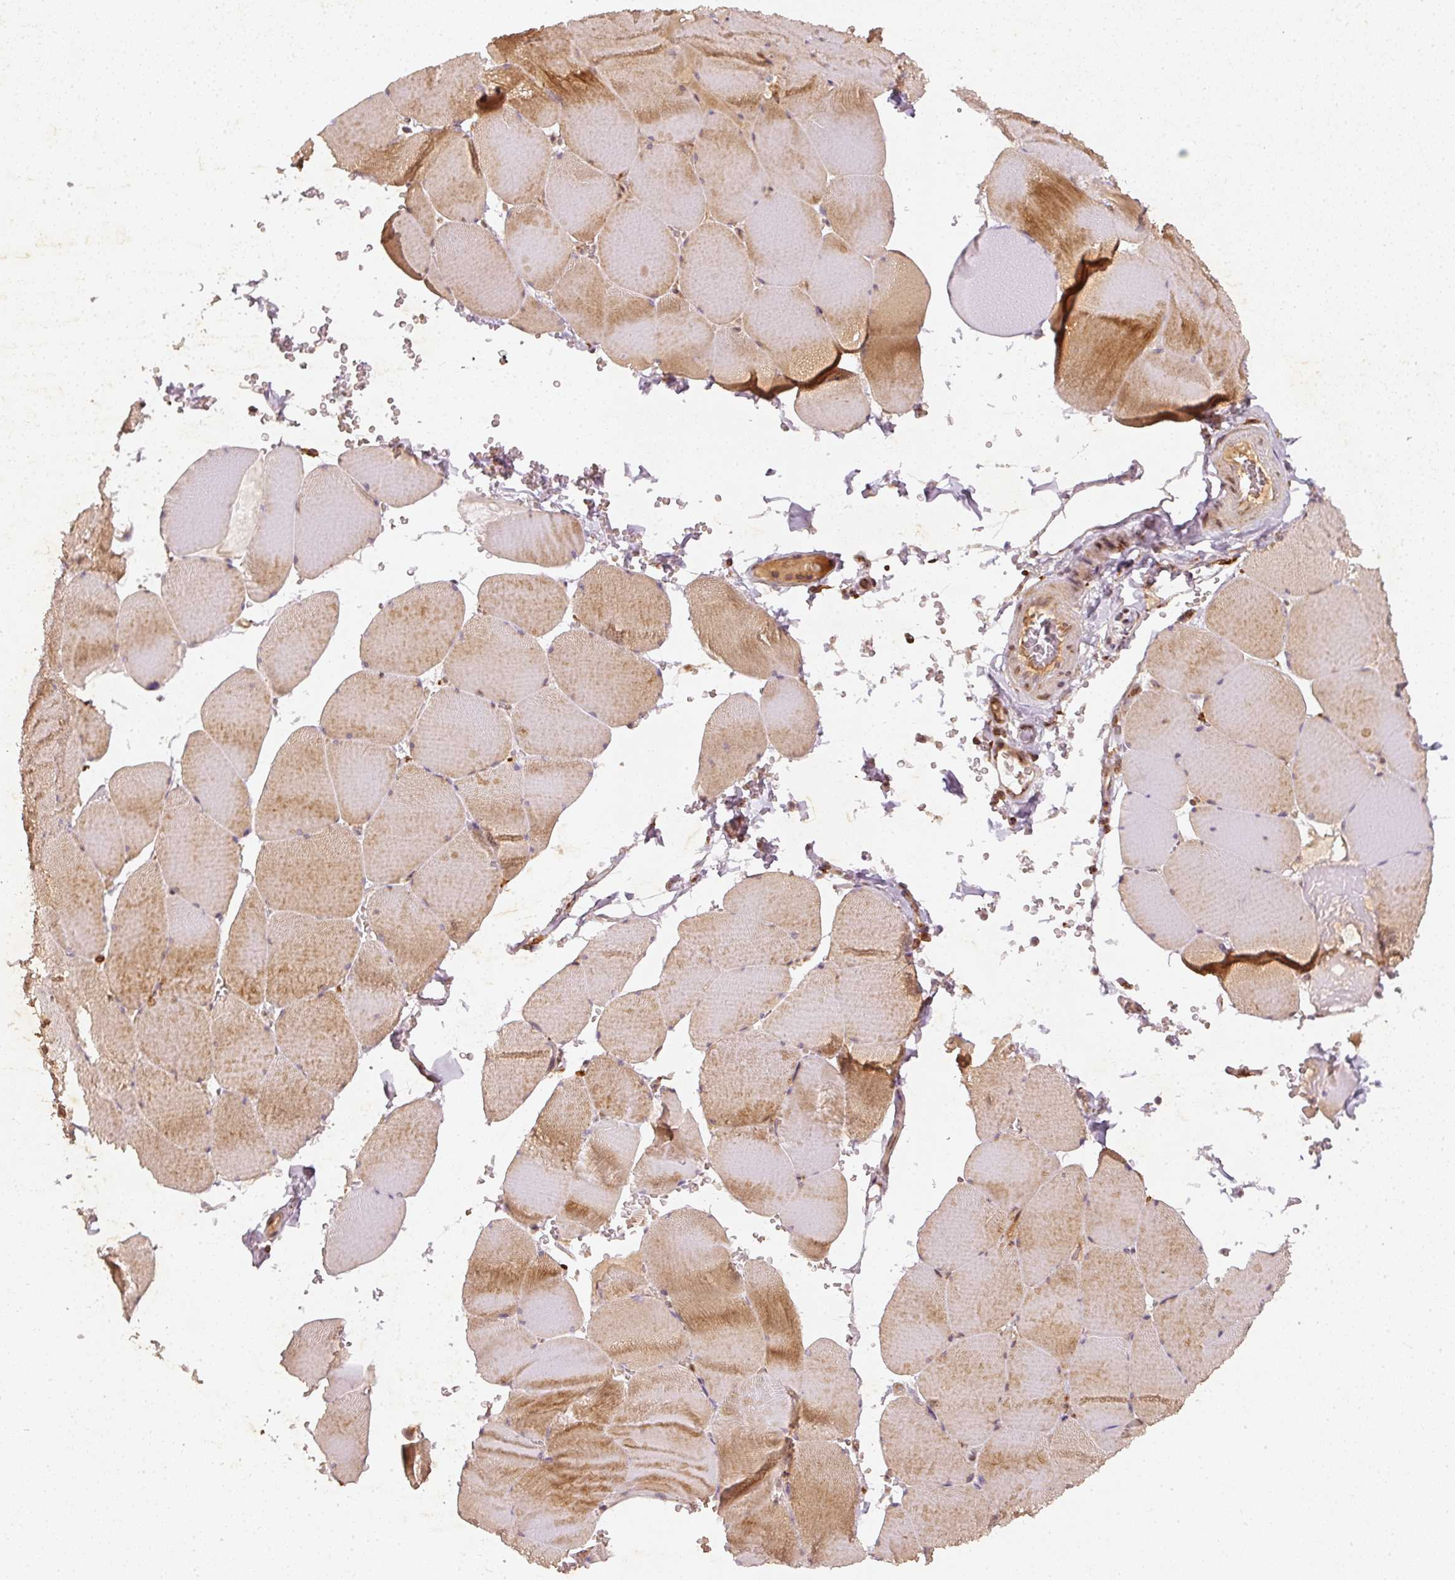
{"staining": {"intensity": "moderate", "quantity": "25%-75%", "location": "cytoplasmic/membranous"}, "tissue": "skeletal muscle", "cell_type": "Myocytes", "image_type": "normal", "snomed": [{"axis": "morphology", "description": "Normal tissue, NOS"}, {"axis": "topography", "description": "Skeletal muscle"}, {"axis": "topography", "description": "Head-Neck"}], "caption": "Immunohistochemical staining of benign skeletal muscle displays medium levels of moderate cytoplasmic/membranous staining in about 25%-75% of myocytes.", "gene": "ZNF580", "patient": {"sex": "male", "age": 66}}